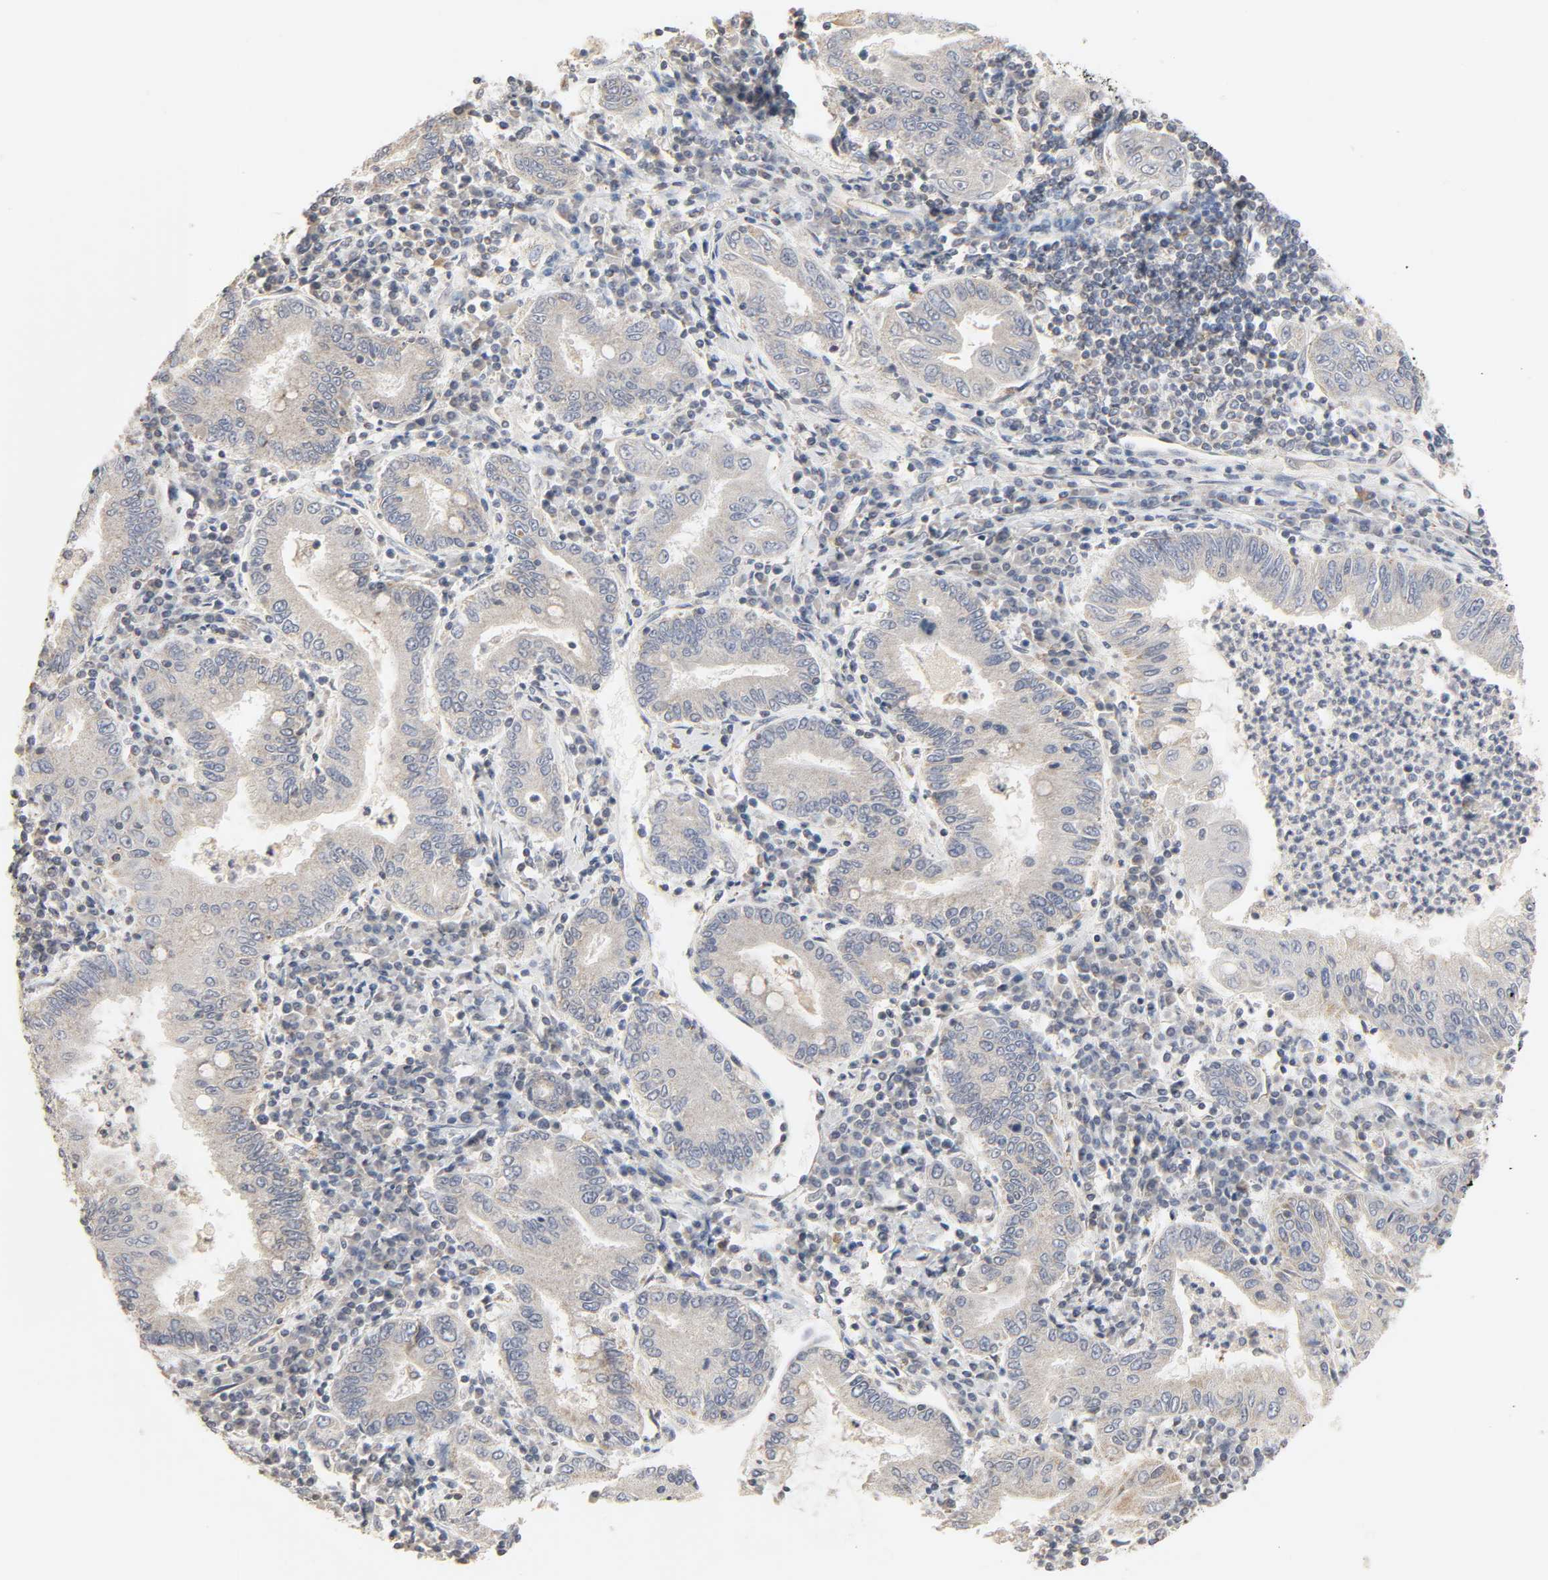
{"staining": {"intensity": "weak", "quantity": "<25%", "location": "cytoplasmic/membranous"}, "tissue": "stomach cancer", "cell_type": "Tumor cells", "image_type": "cancer", "snomed": [{"axis": "morphology", "description": "Normal tissue, NOS"}, {"axis": "morphology", "description": "Adenocarcinoma, NOS"}, {"axis": "topography", "description": "Esophagus"}, {"axis": "topography", "description": "Stomach, upper"}, {"axis": "topography", "description": "Peripheral nerve tissue"}], "caption": "An image of human stomach cancer is negative for staining in tumor cells.", "gene": "CLEC4E", "patient": {"sex": "male", "age": 62}}